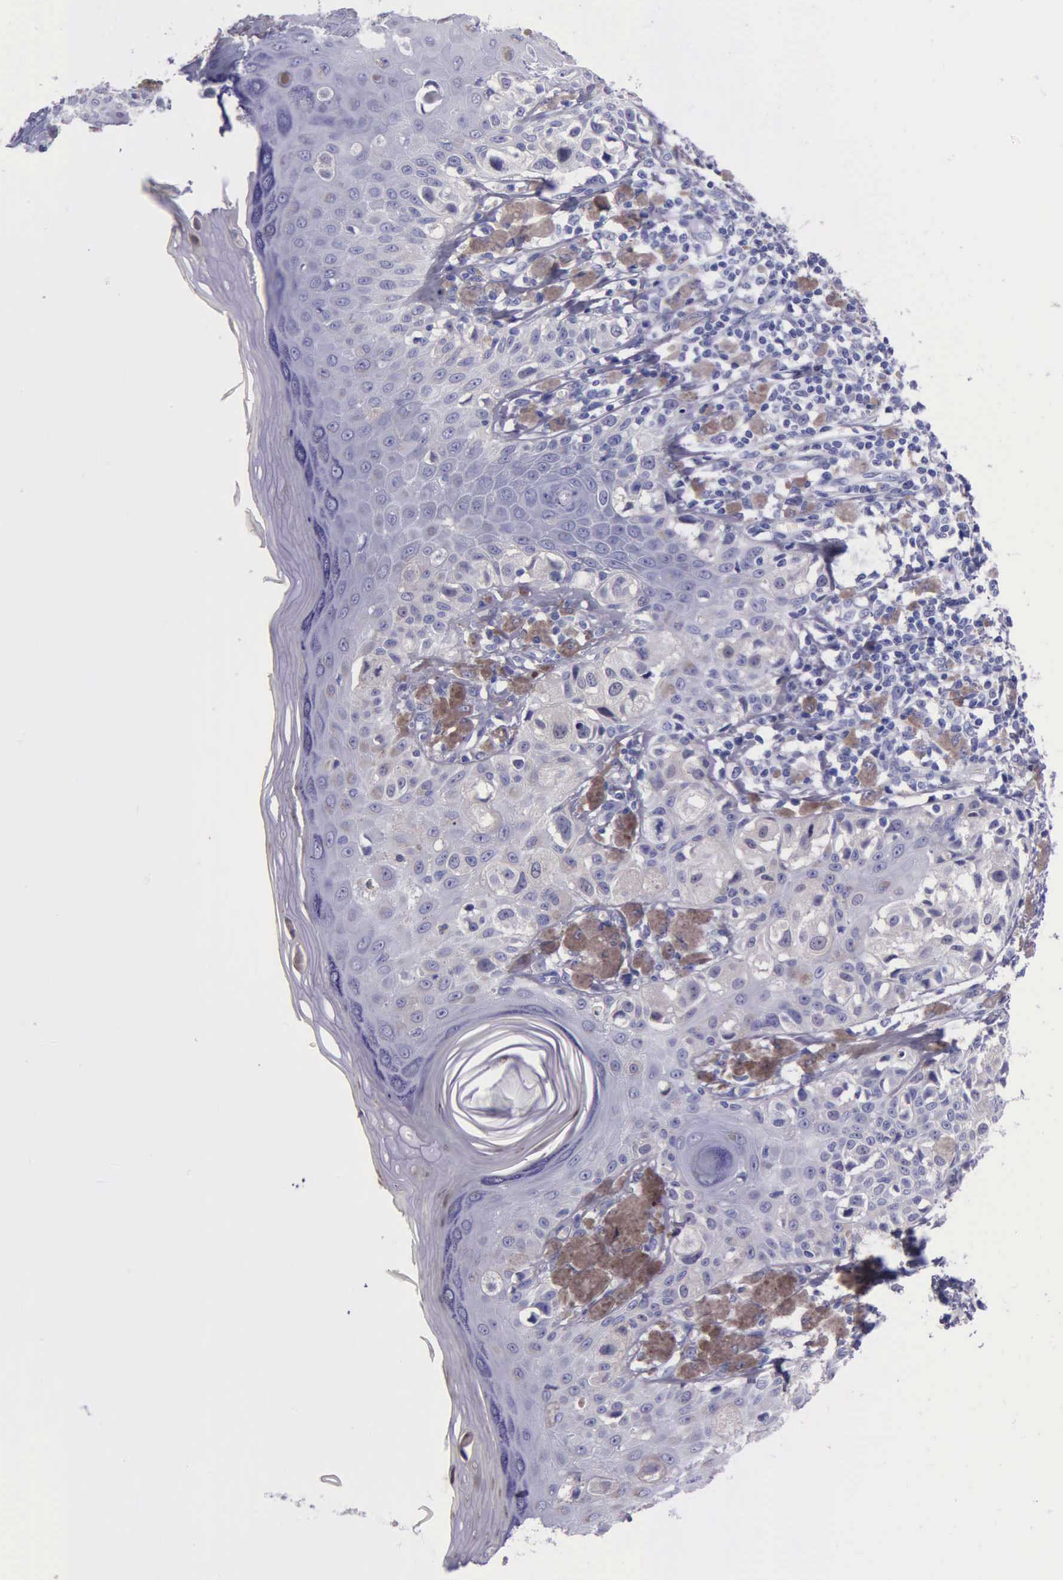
{"staining": {"intensity": "negative", "quantity": "none", "location": "none"}, "tissue": "melanoma", "cell_type": "Tumor cells", "image_type": "cancer", "snomed": [{"axis": "morphology", "description": "Malignant melanoma, NOS"}, {"axis": "topography", "description": "Skin"}], "caption": "Immunohistochemistry histopathology image of neoplastic tissue: human melanoma stained with DAB exhibits no significant protein expression in tumor cells. (DAB (3,3'-diaminobenzidine) immunohistochemistry (IHC) visualized using brightfield microscopy, high magnification).", "gene": "KLK3", "patient": {"sex": "female", "age": 55}}